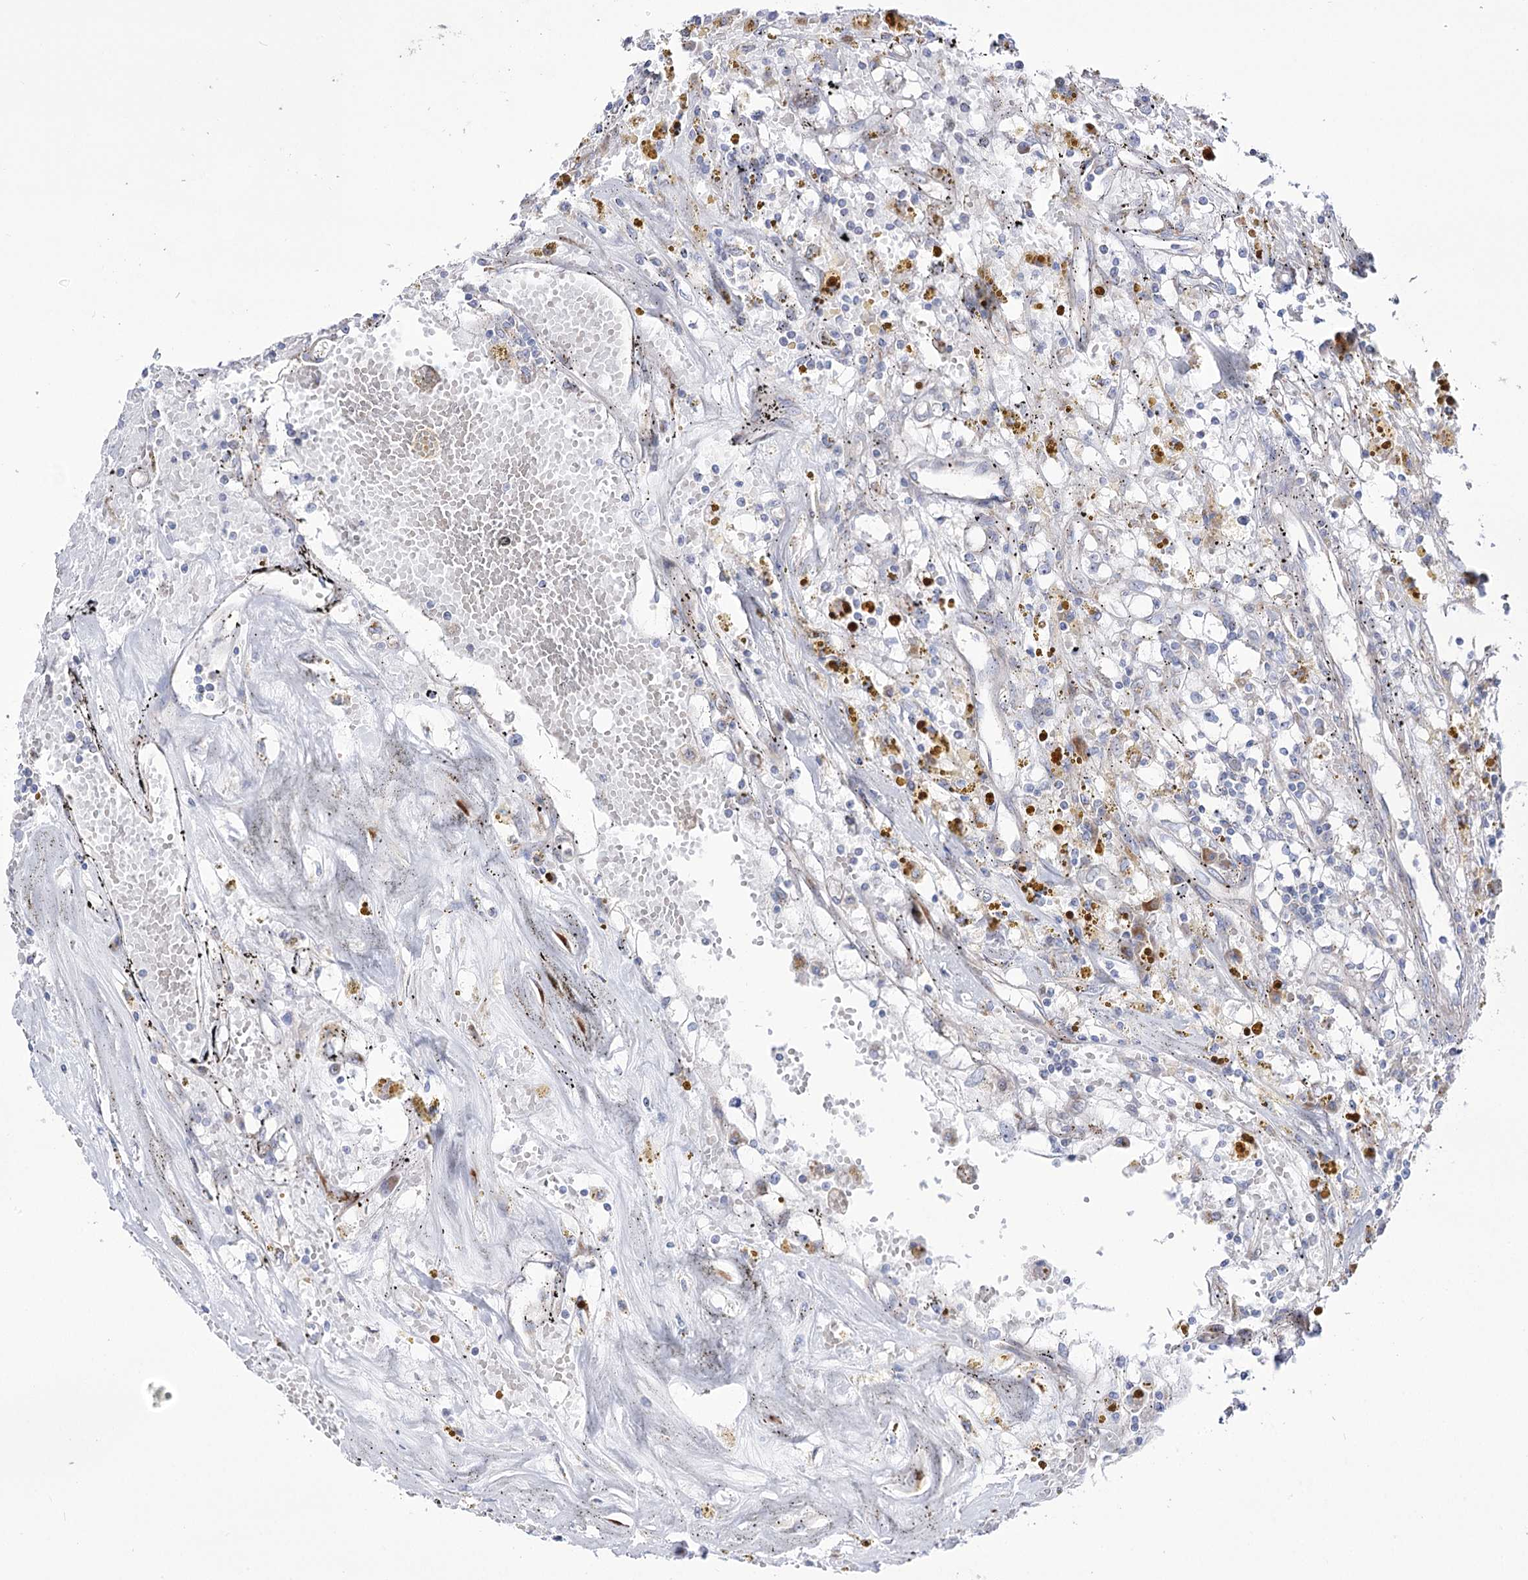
{"staining": {"intensity": "negative", "quantity": "none", "location": "none"}, "tissue": "renal cancer", "cell_type": "Tumor cells", "image_type": "cancer", "snomed": [{"axis": "morphology", "description": "Adenocarcinoma, NOS"}, {"axis": "topography", "description": "Kidney"}], "caption": "Histopathology image shows no protein positivity in tumor cells of renal cancer (adenocarcinoma) tissue. Nuclei are stained in blue.", "gene": "METTL5", "patient": {"sex": "male", "age": 56}}